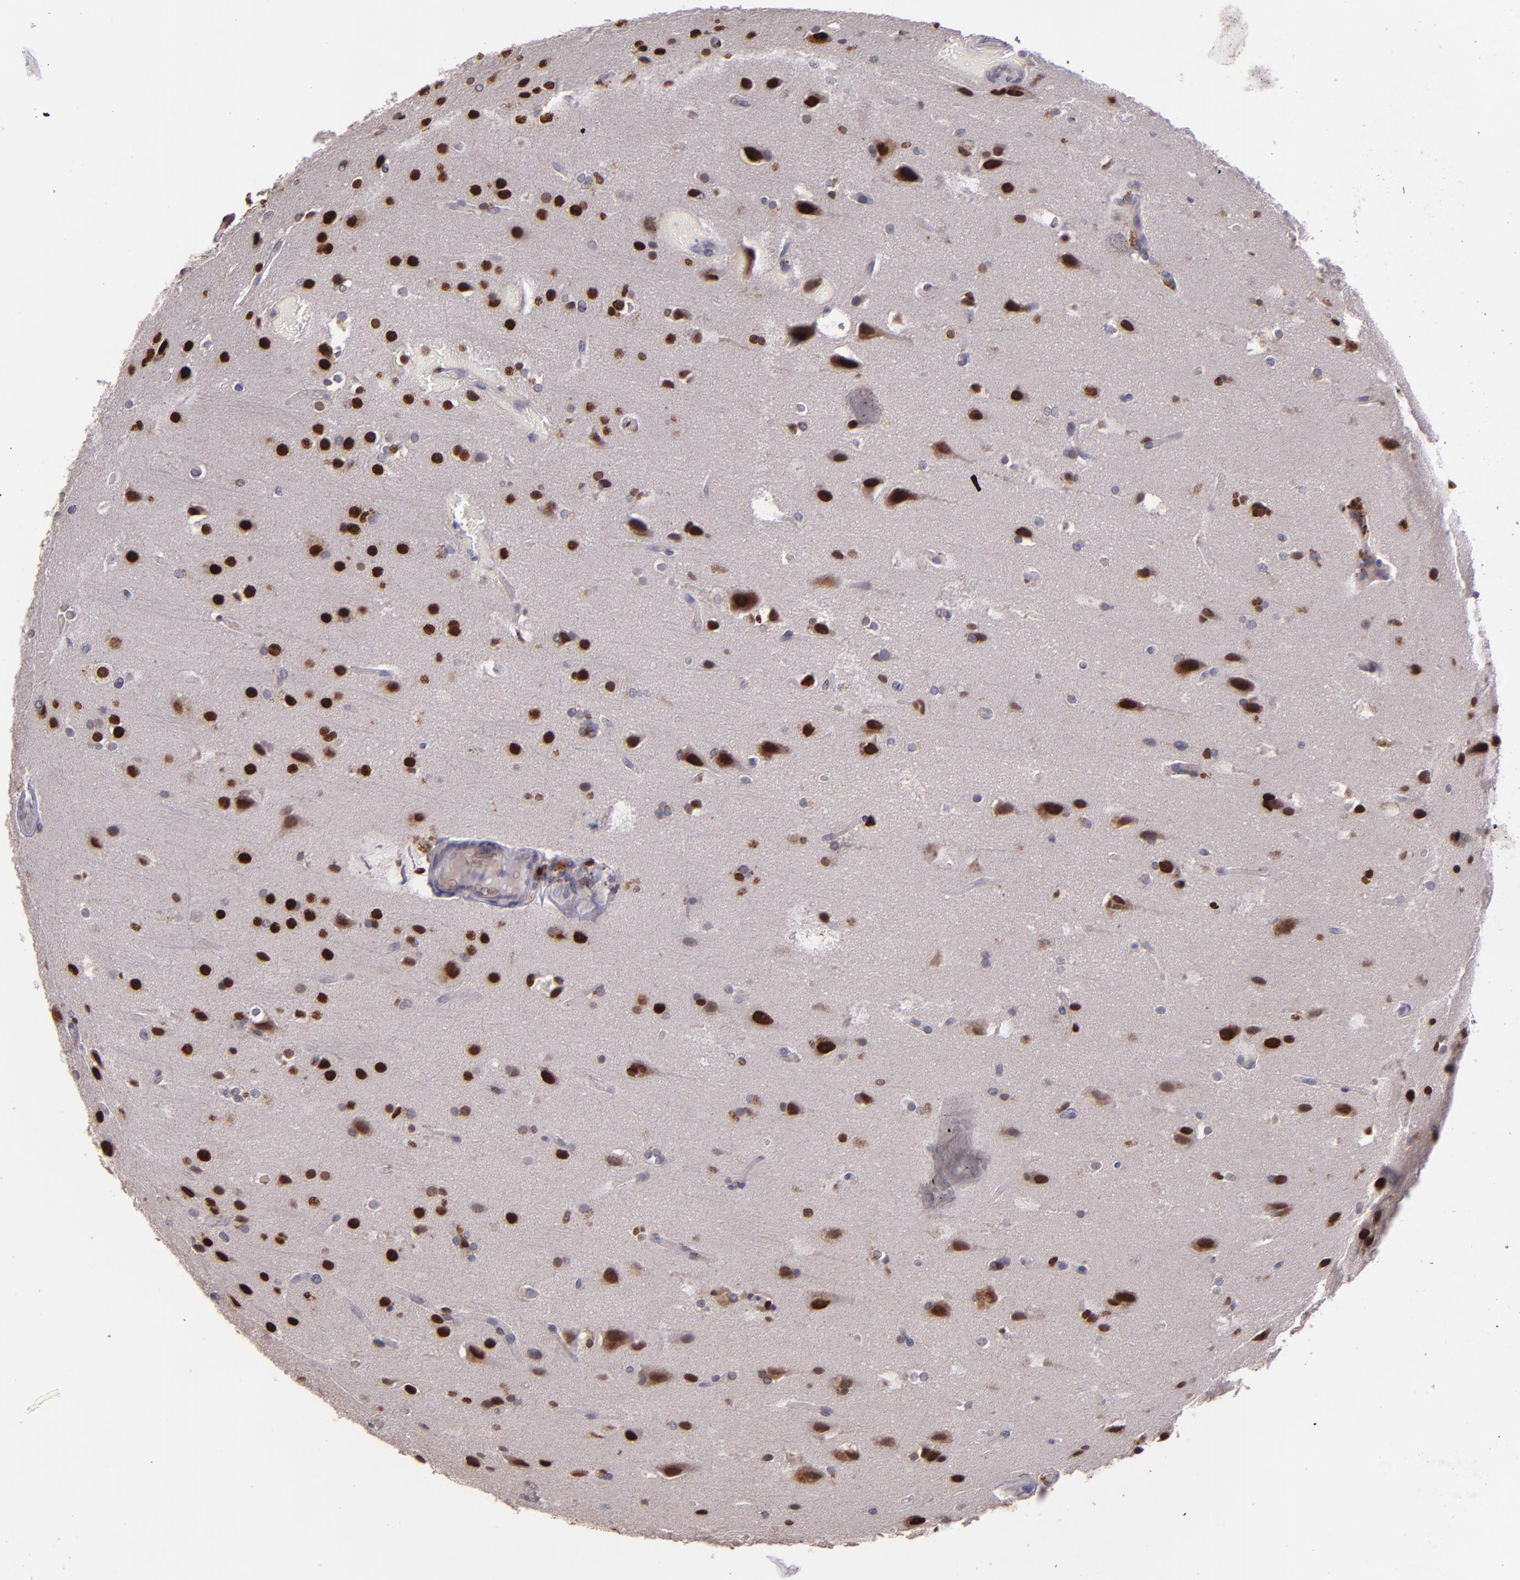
{"staining": {"intensity": "strong", "quantity": ">75%", "location": "nuclear"}, "tissue": "glioma", "cell_type": "Tumor cells", "image_type": "cancer", "snomed": [{"axis": "morphology", "description": "Glioma, malignant, Low grade"}, {"axis": "topography", "description": "Cerebral cortex"}], "caption": "Approximately >75% of tumor cells in glioma display strong nuclear protein staining as visualized by brown immunohistochemical staining.", "gene": "NUP62CL", "patient": {"sex": "female", "age": 47}}